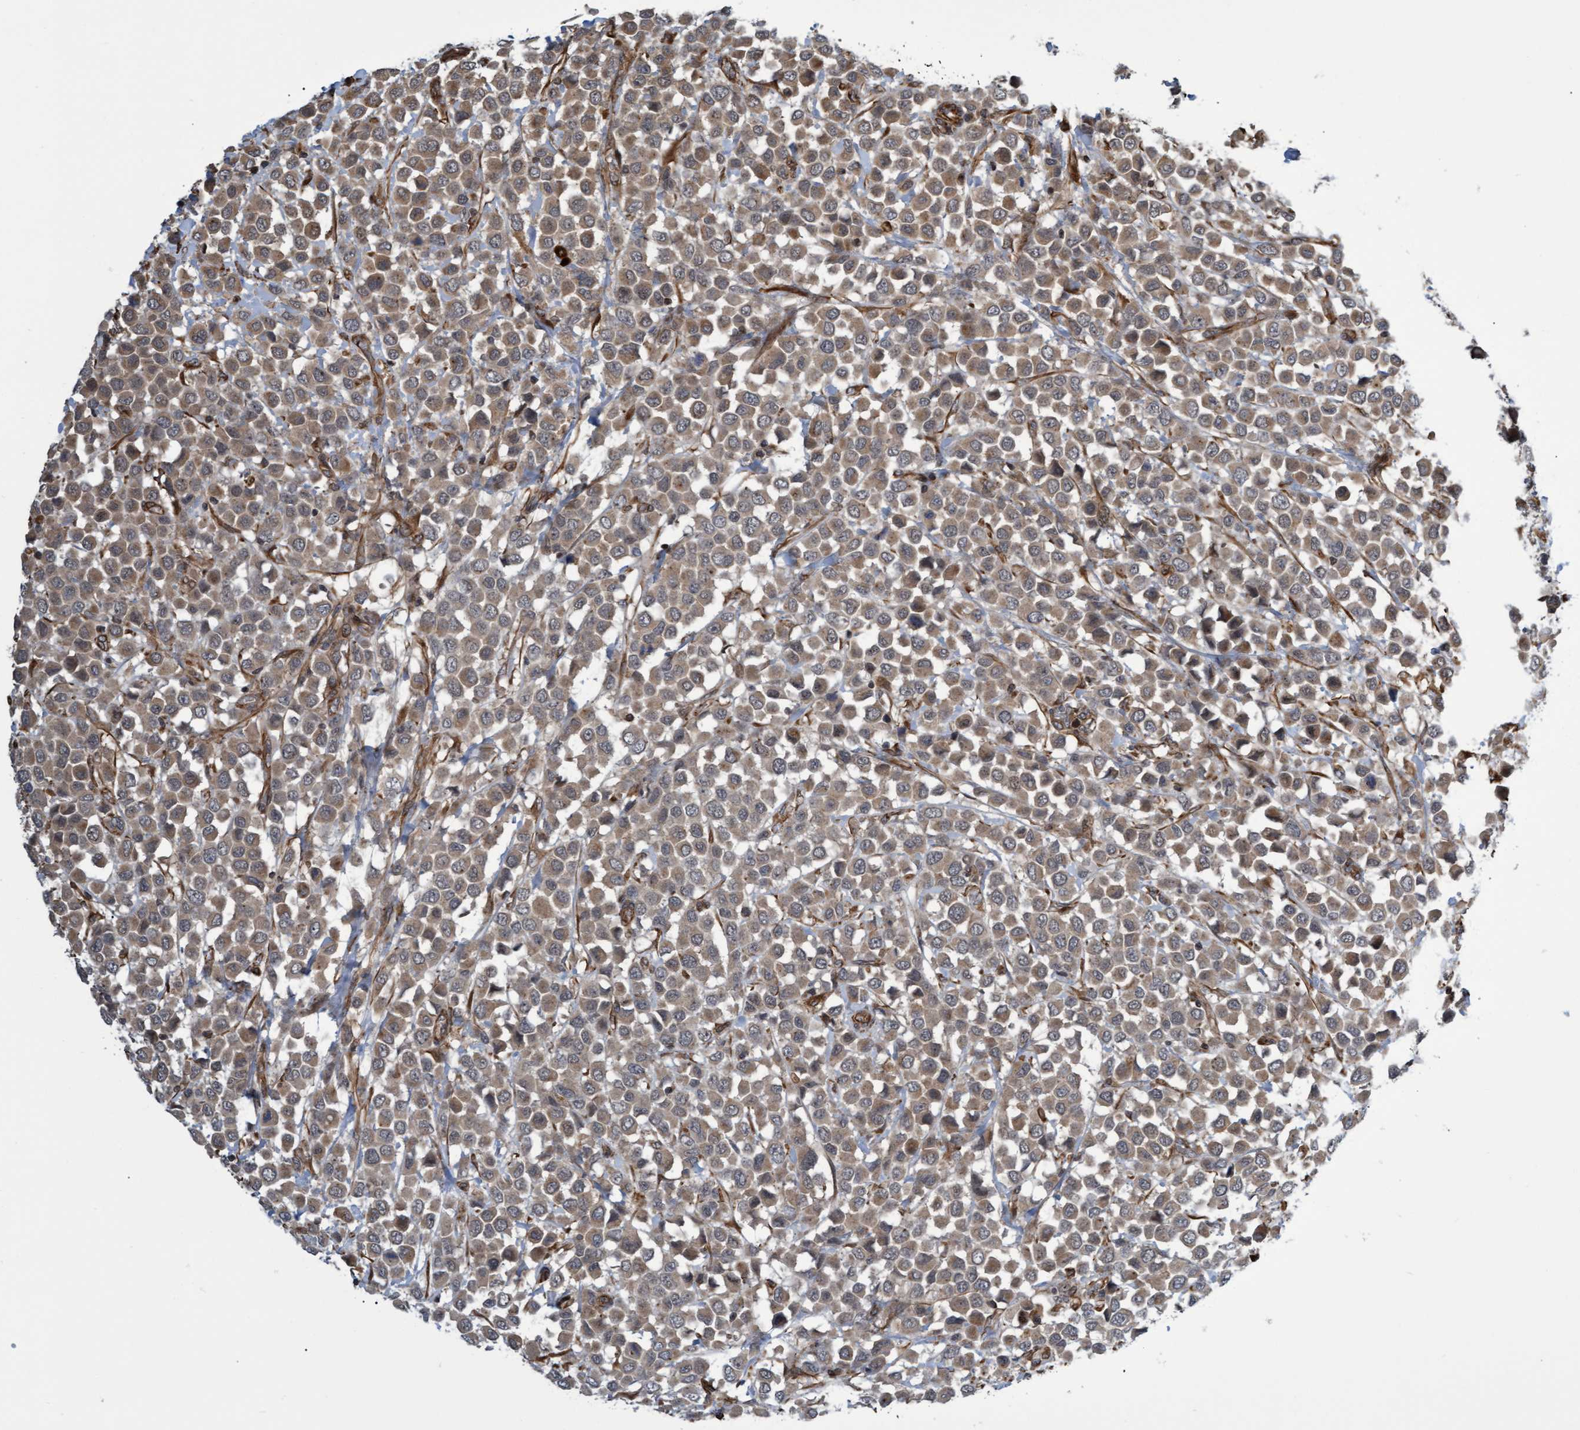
{"staining": {"intensity": "moderate", "quantity": ">75%", "location": "cytoplasmic/membranous"}, "tissue": "breast cancer", "cell_type": "Tumor cells", "image_type": "cancer", "snomed": [{"axis": "morphology", "description": "Duct carcinoma"}, {"axis": "topography", "description": "Breast"}], "caption": "A brown stain shows moderate cytoplasmic/membranous expression of a protein in breast cancer (infiltrating ductal carcinoma) tumor cells. Using DAB (3,3'-diaminobenzidine) (brown) and hematoxylin (blue) stains, captured at high magnification using brightfield microscopy.", "gene": "TNFRSF10B", "patient": {"sex": "female", "age": 61}}